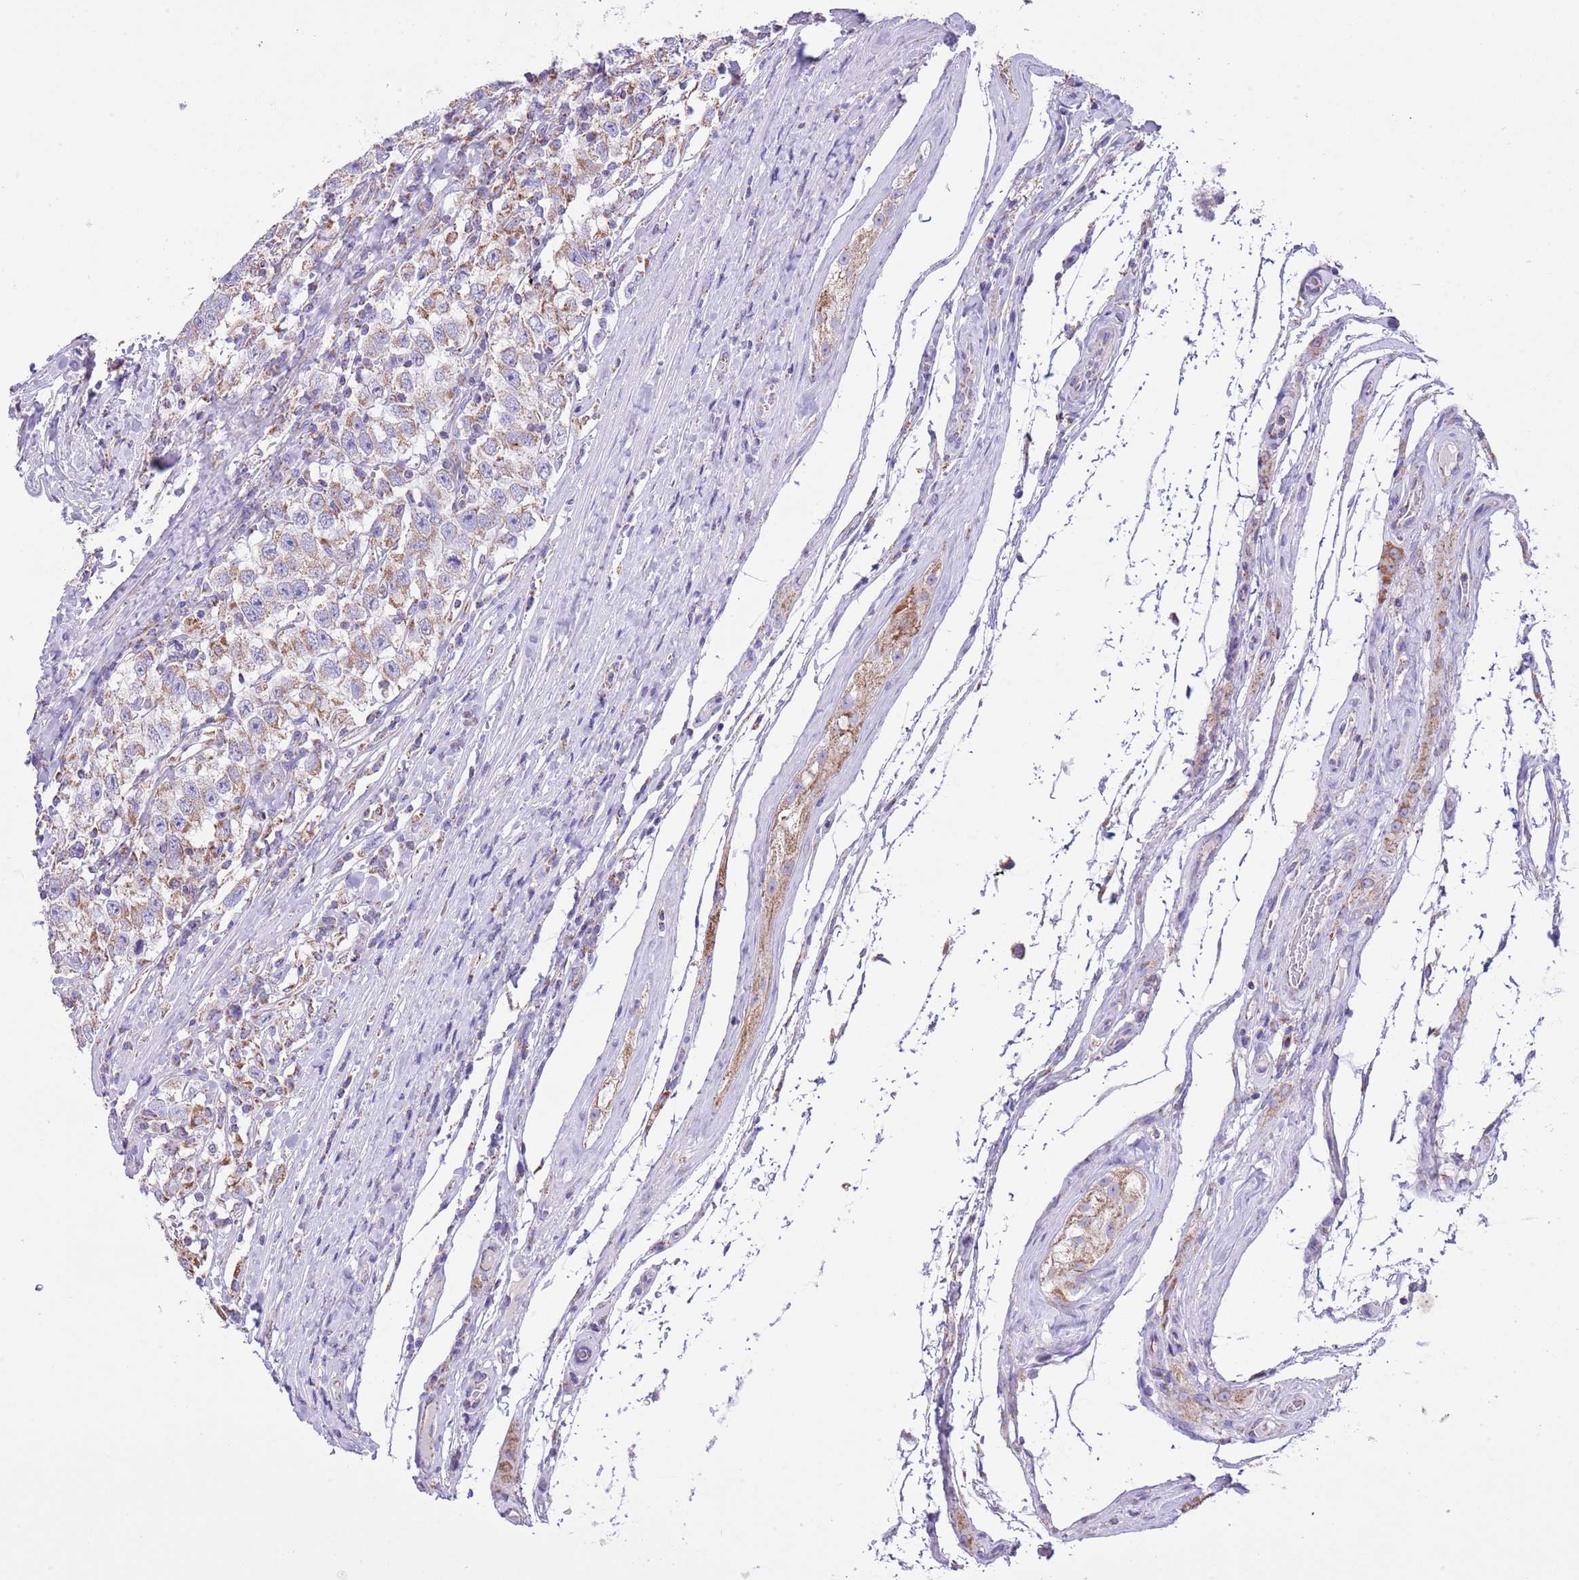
{"staining": {"intensity": "weak", "quantity": "25%-75%", "location": "cytoplasmic/membranous"}, "tissue": "testis cancer", "cell_type": "Tumor cells", "image_type": "cancer", "snomed": [{"axis": "morphology", "description": "Seminoma, NOS"}, {"axis": "topography", "description": "Testis"}], "caption": "Immunohistochemistry (IHC) of human seminoma (testis) demonstrates low levels of weak cytoplasmic/membranous staining in about 25%-75% of tumor cells.", "gene": "TEKTIP1", "patient": {"sex": "male", "age": 41}}